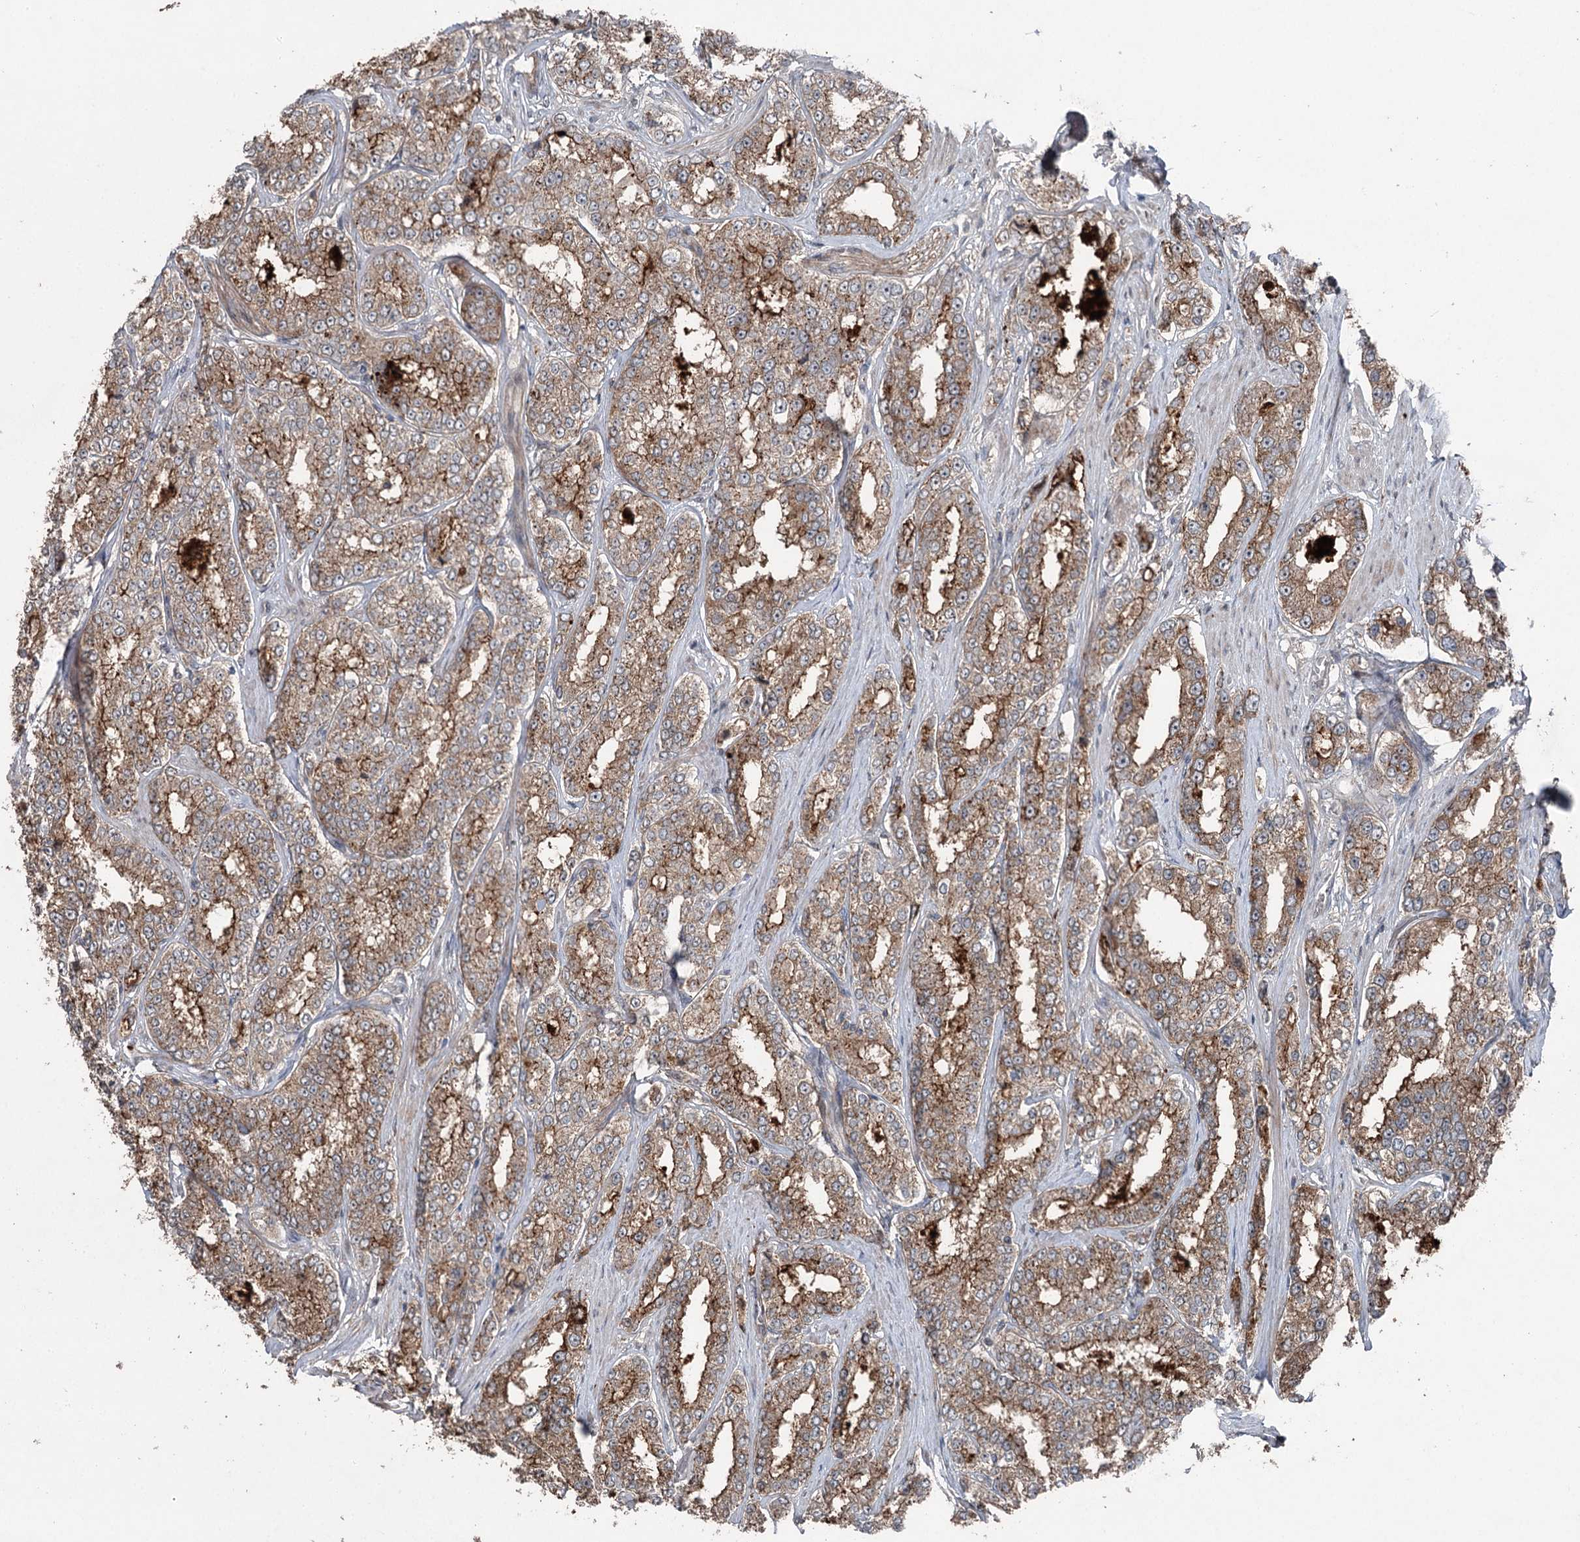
{"staining": {"intensity": "moderate", "quantity": ">75%", "location": "cytoplasmic/membranous"}, "tissue": "prostate cancer", "cell_type": "Tumor cells", "image_type": "cancer", "snomed": [{"axis": "morphology", "description": "Normal tissue, NOS"}, {"axis": "morphology", "description": "Adenocarcinoma, High grade"}, {"axis": "topography", "description": "Prostate"}], "caption": "High-power microscopy captured an immunohistochemistry histopathology image of prostate cancer (adenocarcinoma (high-grade)), revealing moderate cytoplasmic/membranous expression in approximately >75% of tumor cells.", "gene": "MAPK8IP2", "patient": {"sex": "male", "age": 83}}